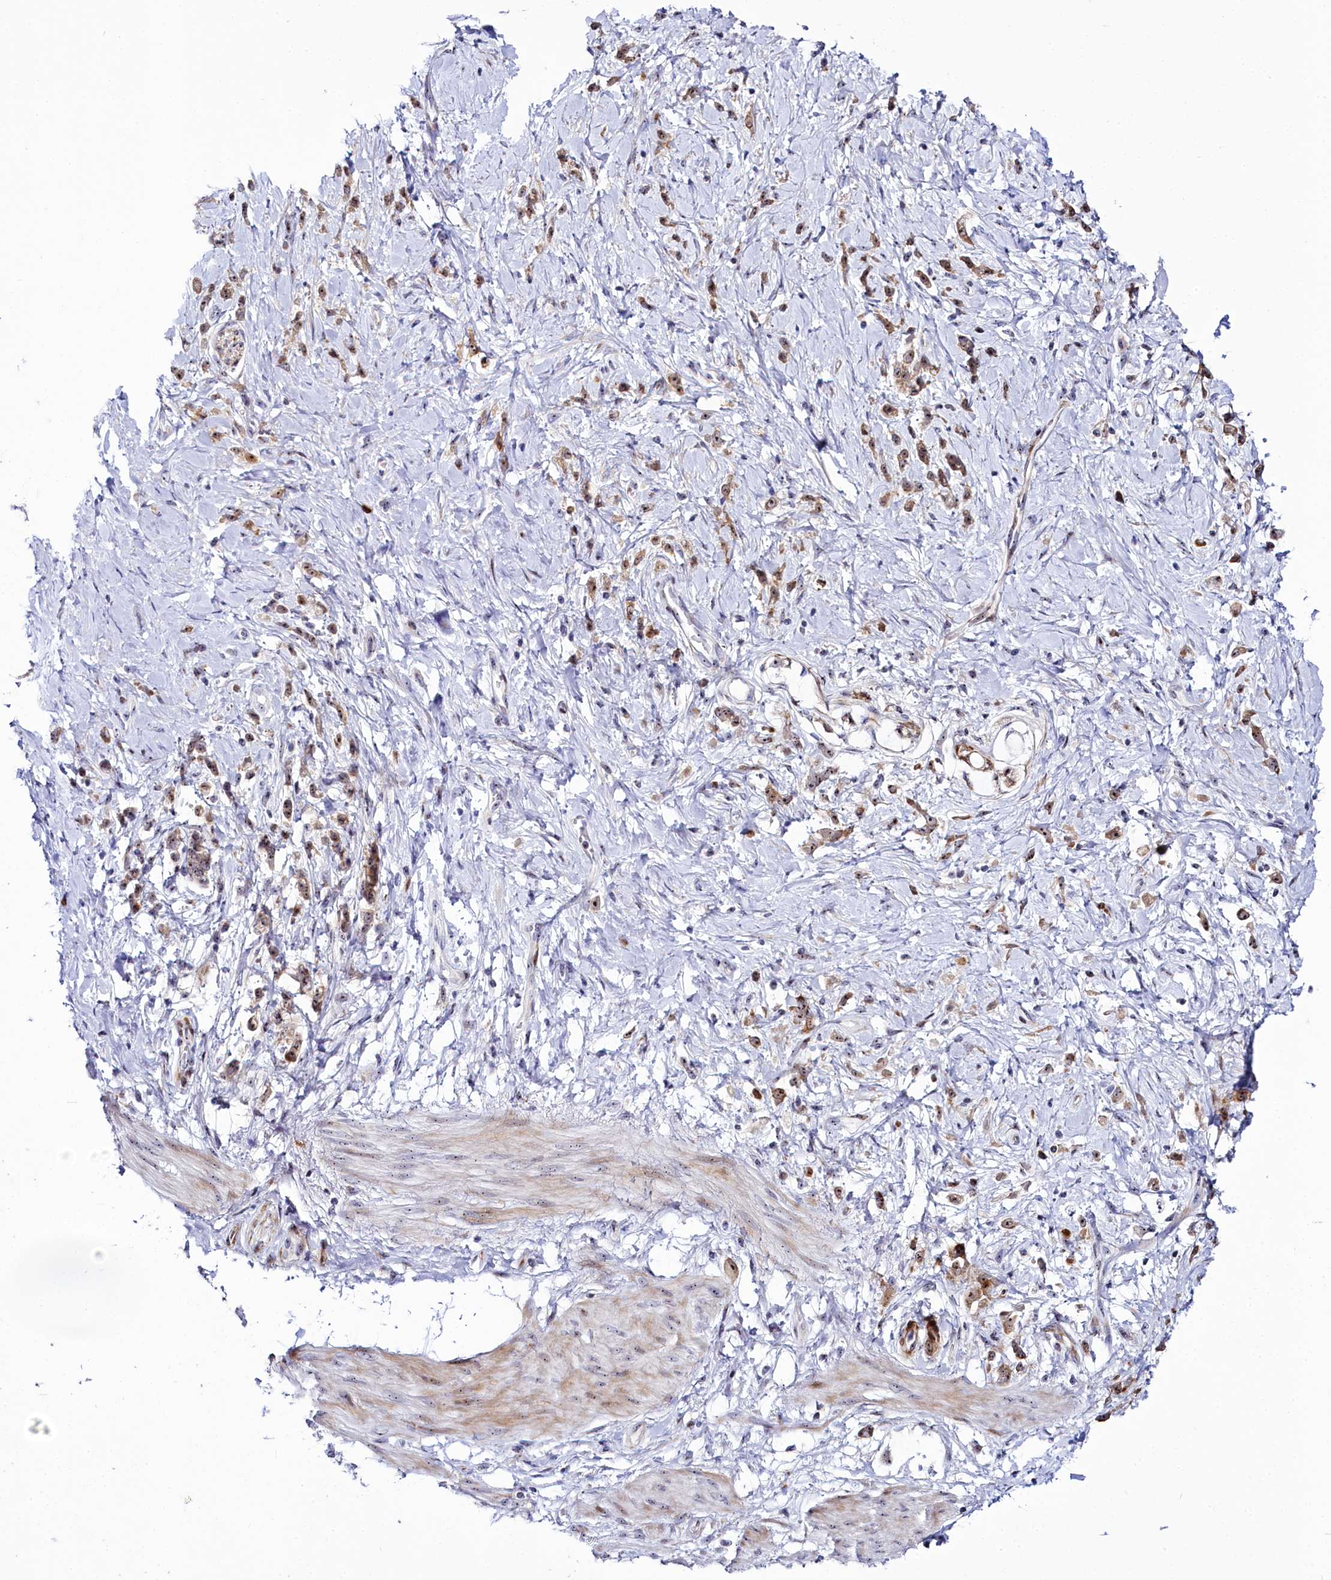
{"staining": {"intensity": "moderate", "quantity": ">75%", "location": "cytoplasmic/membranous,nuclear"}, "tissue": "stomach cancer", "cell_type": "Tumor cells", "image_type": "cancer", "snomed": [{"axis": "morphology", "description": "Adenocarcinoma, NOS"}, {"axis": "topography", "description": "Stomach"}], "caption": "Protein analysis of stomach cancer tissue exhibits moderate cytoplasmic/membranous and nuclear staining in about >75% of tumor cells. The staining was performed using DAB, with brown indicating positive protein expression. Nuclei are stained blue with hematoxylin.", "gene": "TCOF1", "patient": {"sex": "female", "age": 60}}